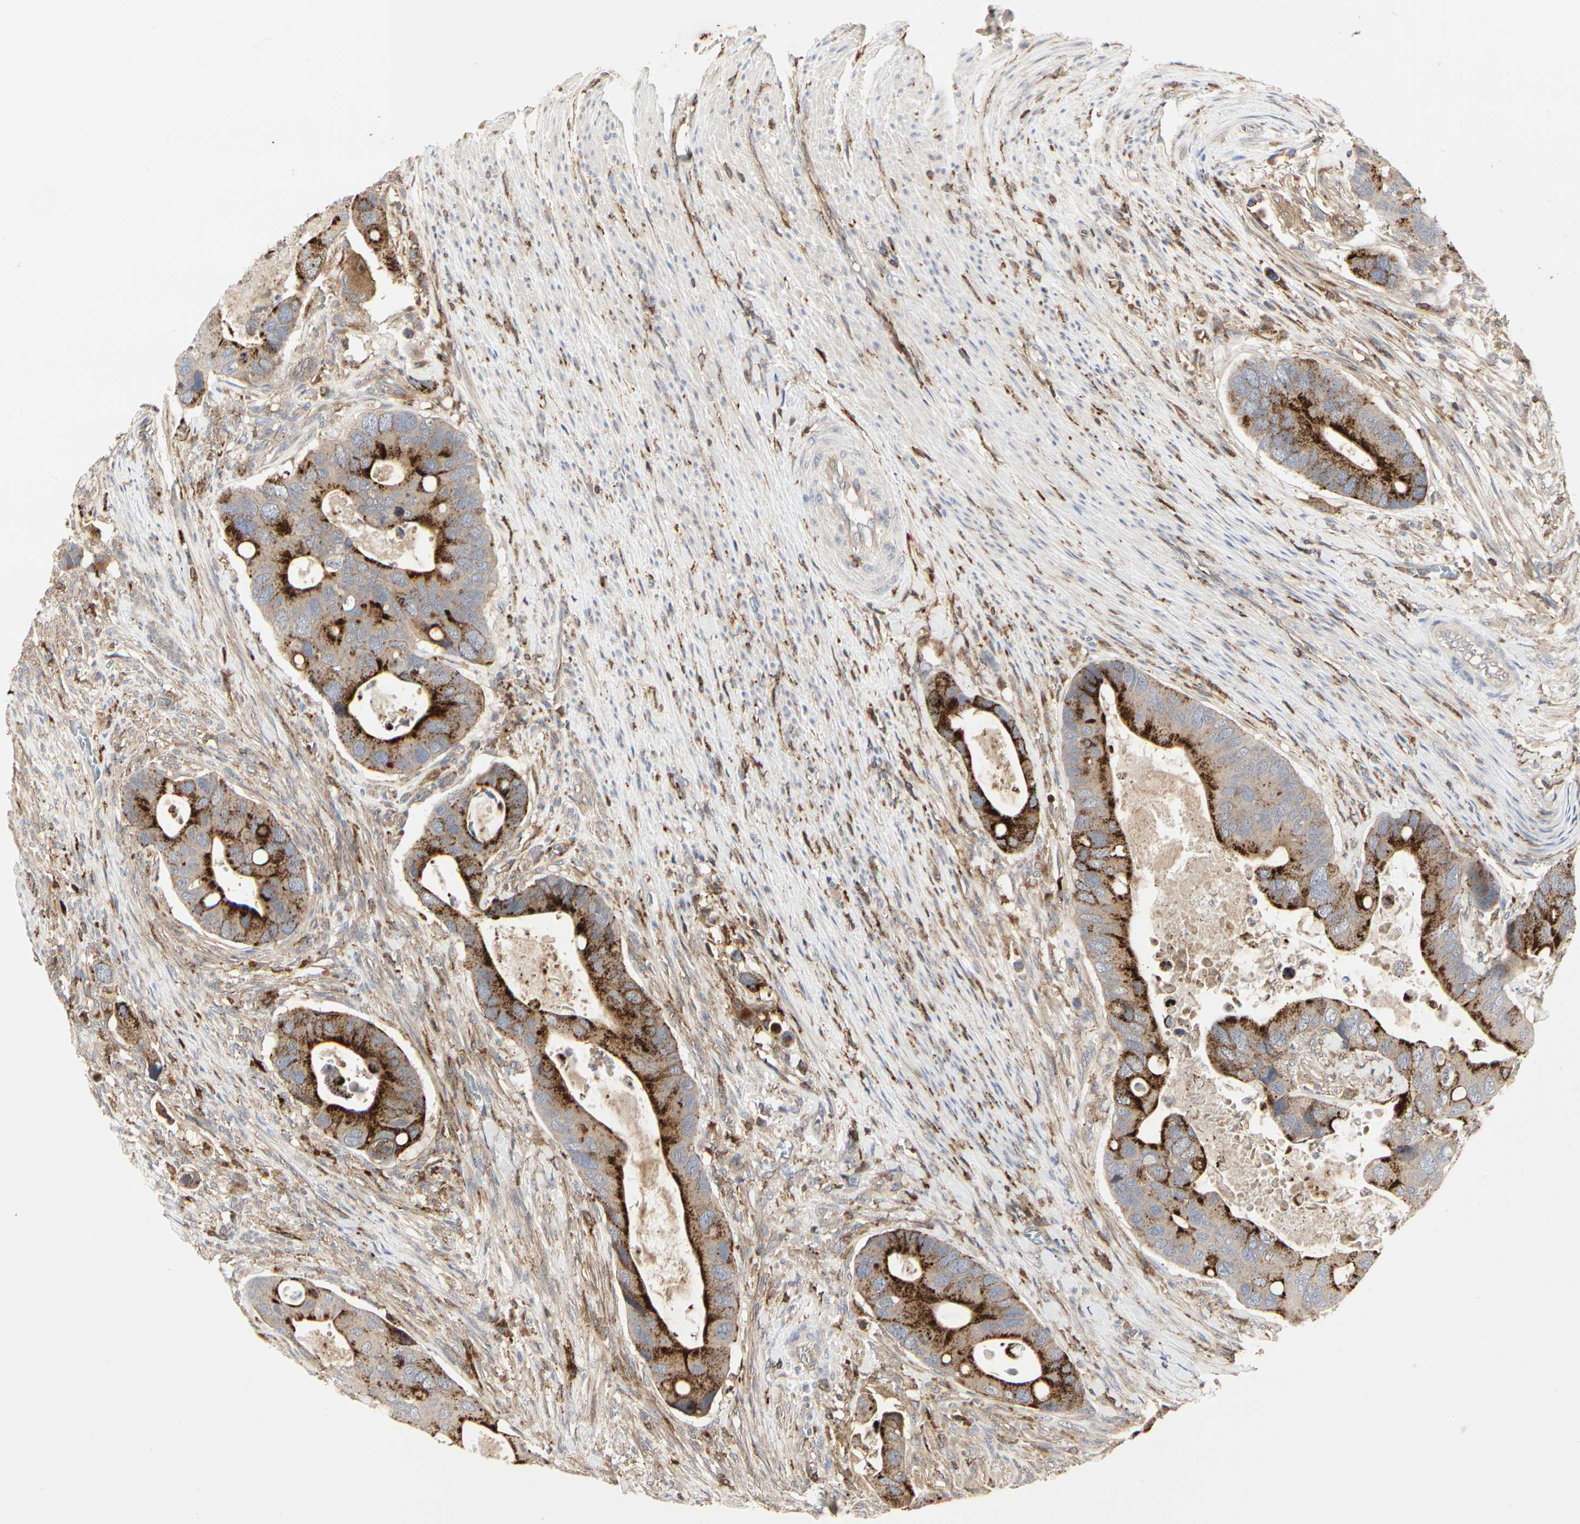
{"staining": {"intensity": "strong", "quantity": ">75%", "location": "cytoplasmic/membranous"}, "tissue": "colorectal cancer", "cell_type": "Tumor cells", "image_type": "cancer", "snomed": [{"axis": "morphology", "description": "Adenocarcinoma, NOS"}, {"axis": "topography", "description": "Rectum"}], "caption": "High-magnification brightfield microscopy of adenocarcinoma (colorectal) stained with DAB (3,3'-diaminobenzidine) (brown) and counterstained with hematoxylin (blue). tumor cells exhibit strong cytoplasmic/membranous positivity is present in about>75% of cells. (IHC, brightfield microscopy, high magnification).", "gene": "NAPG", "patient": {"sex": "female", "age": 57}}